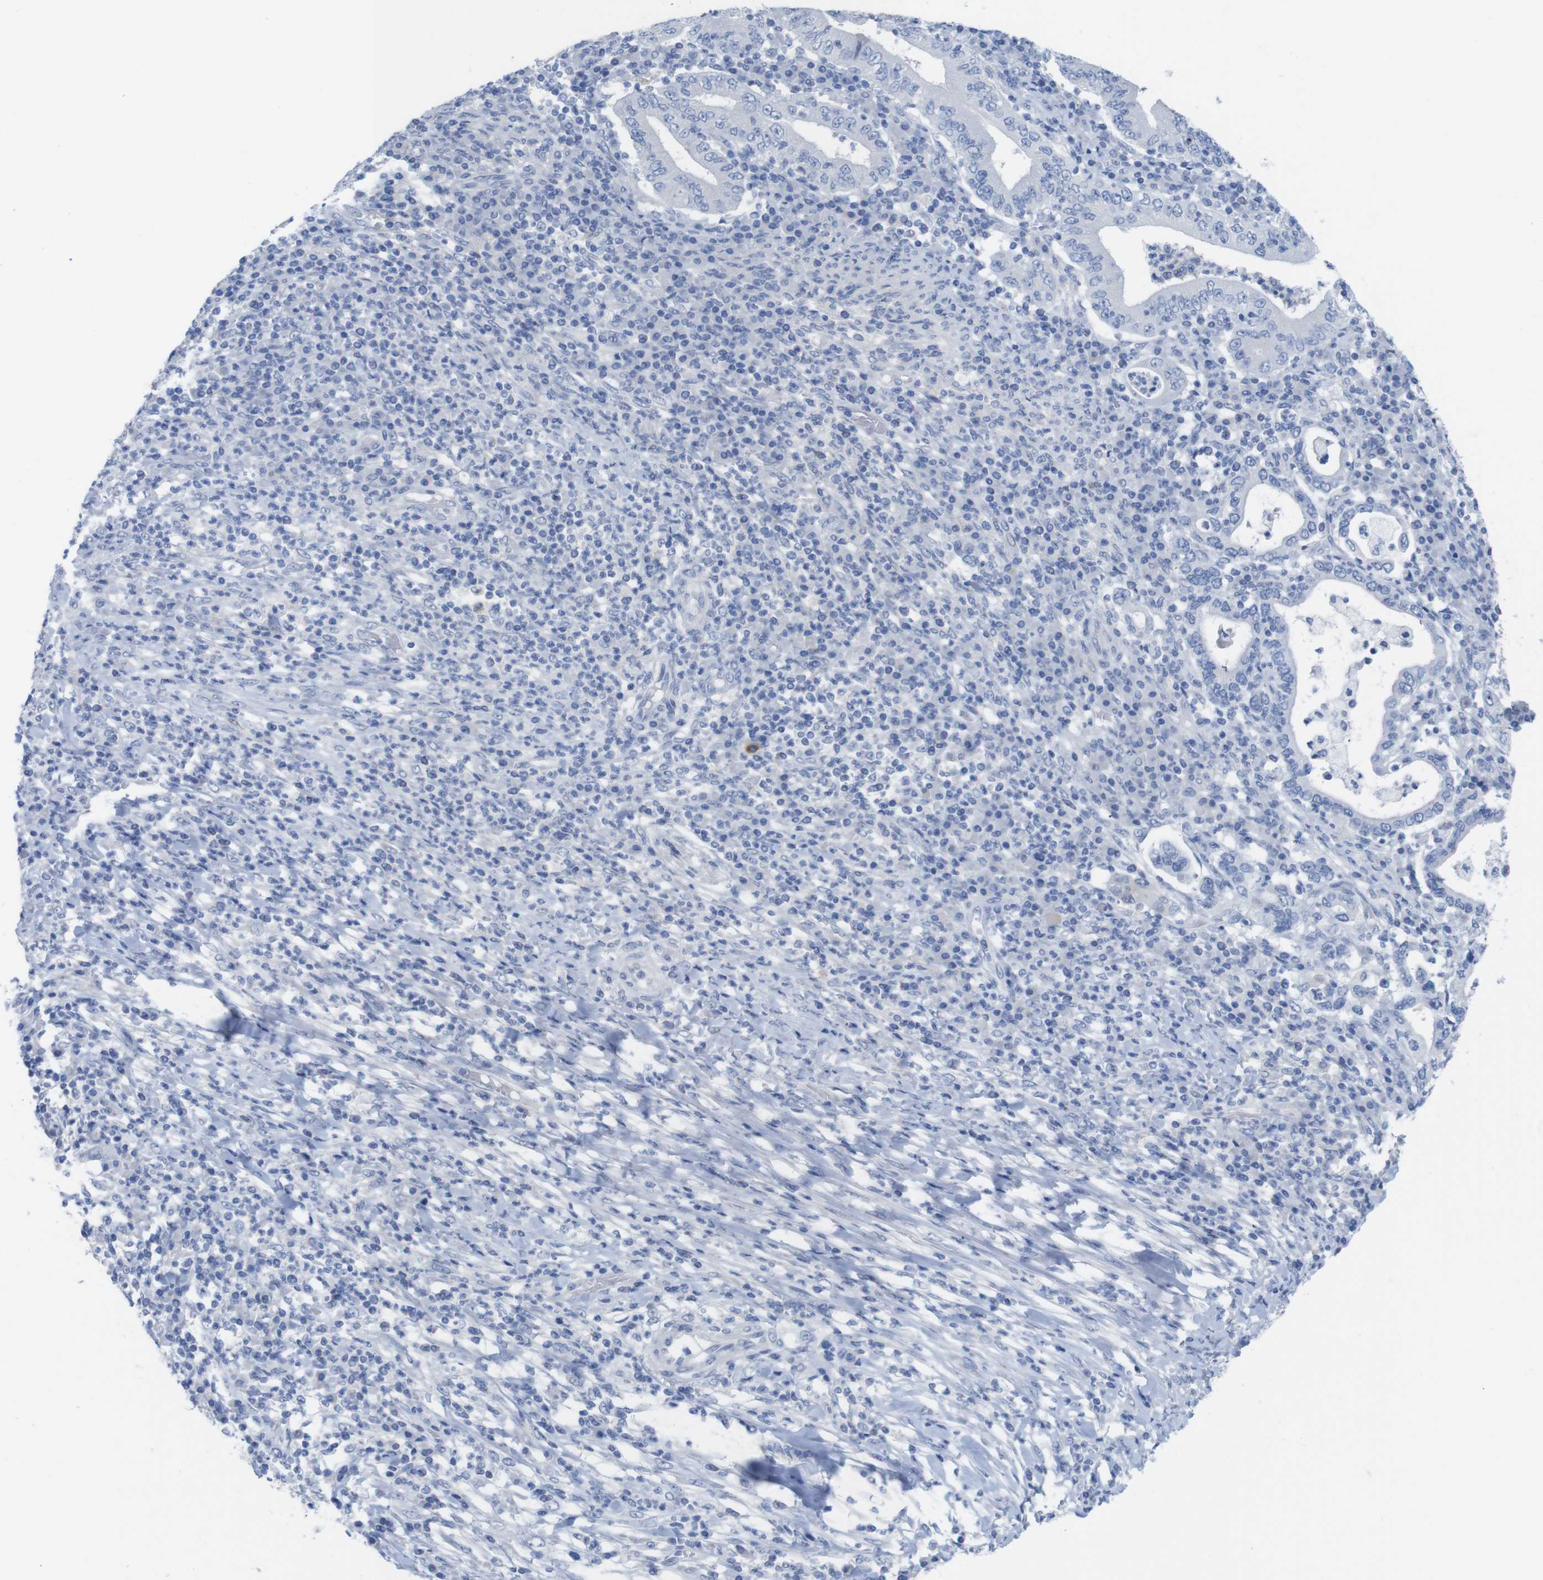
{"staining": {"intensity": "negative", "quantity": "none", "location": "none"}, "tissue": "stomach cancer", "cell_type": "Tumor cells", "image_type": "cancer", "snomed": [{"axis": "morphology", "description": "Normal tissue, NOS"}, {"axis": "morphology", "description": "Adenocarcinoma, NOS"}, {"axis": "topography", "description": "Esophagus"}, {"axis": "topography", "description": "Stomach, upper"}, {"axis": "topography", "description": "Peripheral nerve tissue"}], "caption": "Immunohistochemistry (IHC) micrograph of adenocarcinoma (stomach) stained for a protein (brown), which reveals no expression in tumor cells. (DAB (3,3'-diaminobenzidine) immunohistochemistry visualized using brightfield microscopy, high magnification).", "gene": "PNMA1", "patient": {"sex": "male", "age": 62}}